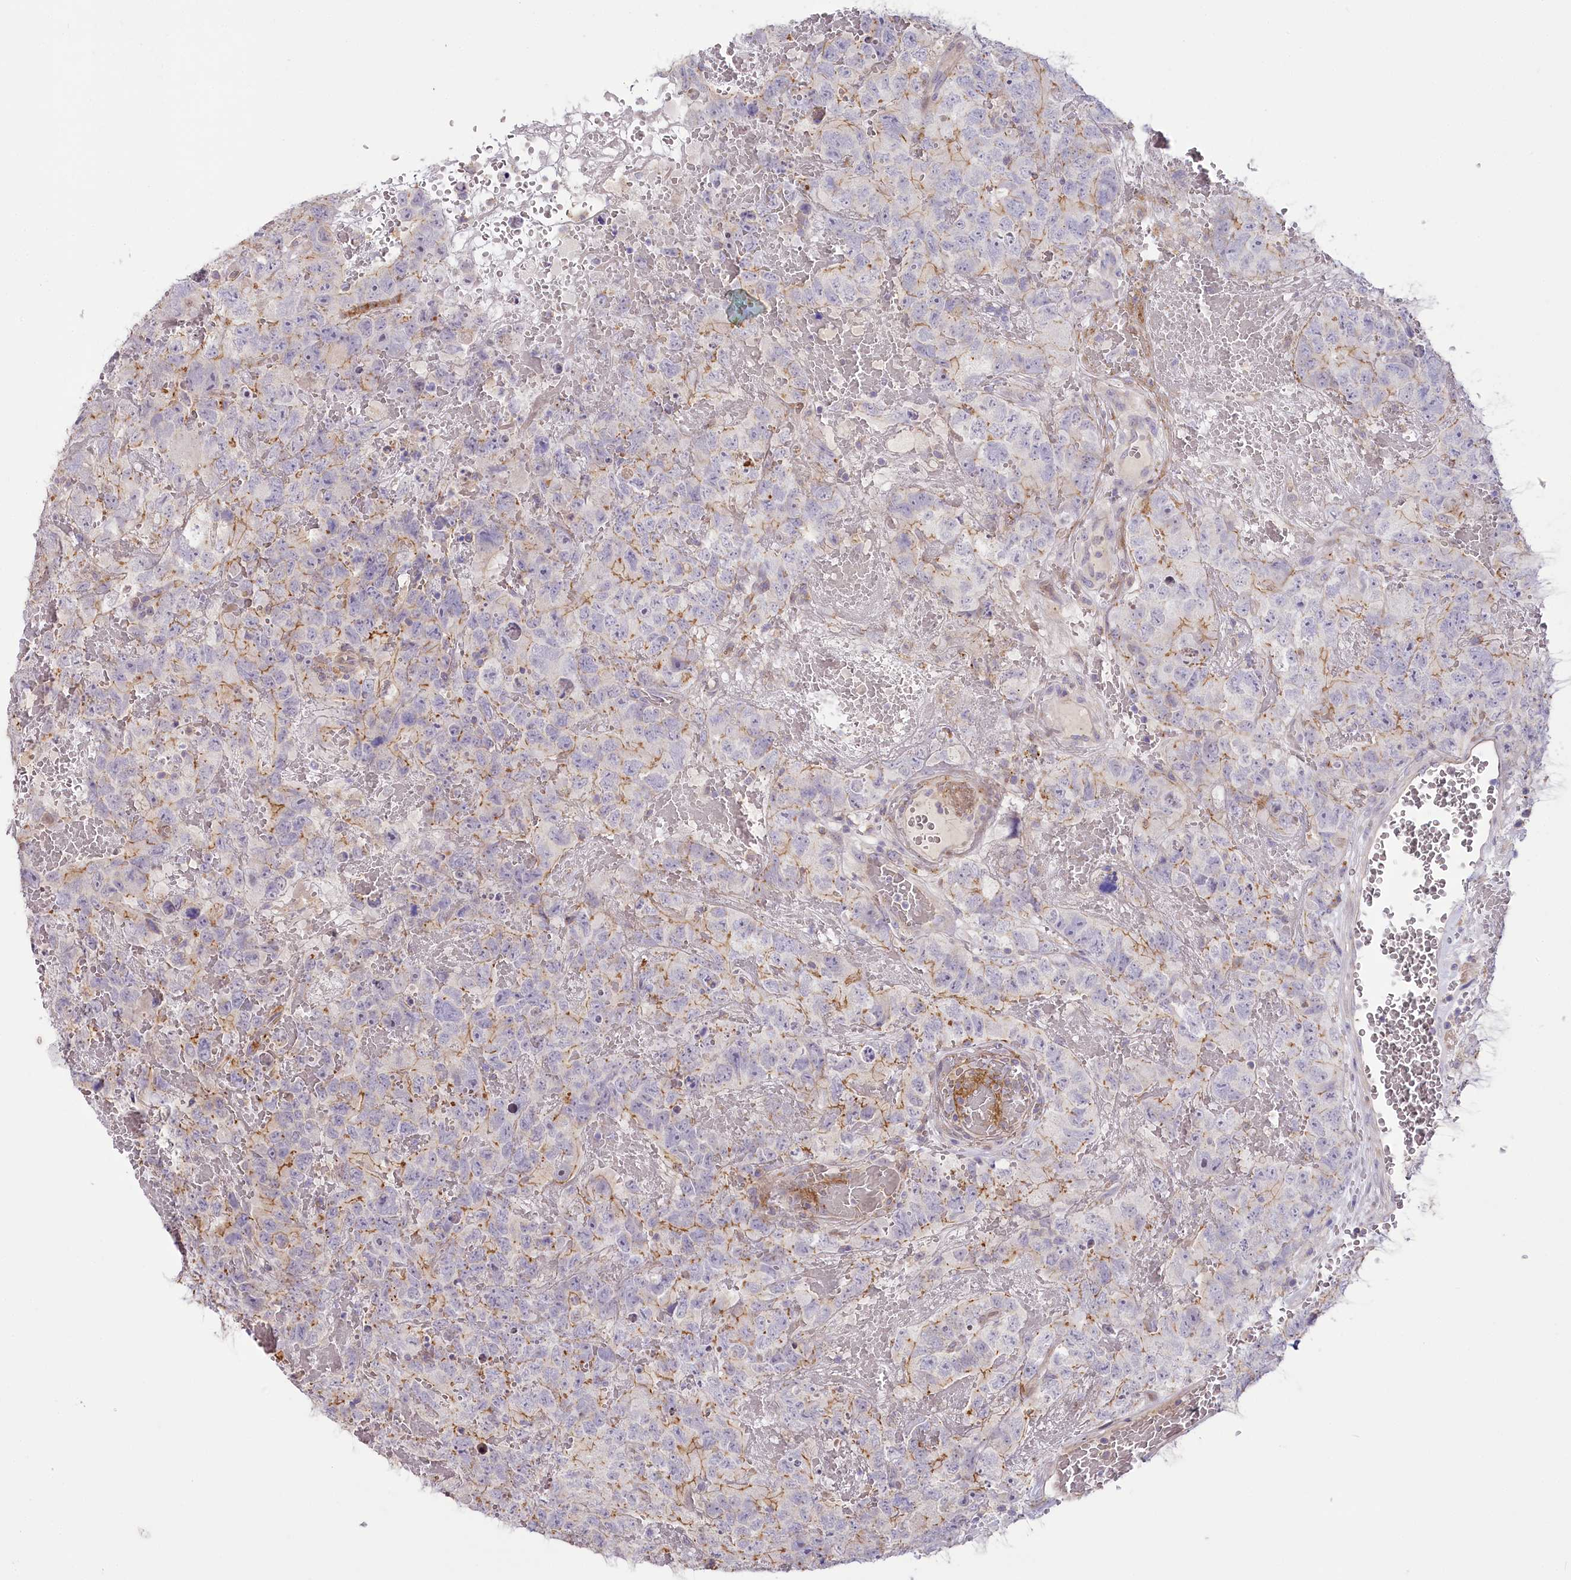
{"staining": {"intensity": "moderate", "quantity": "<25%", "location": "cytoplasmic/membranous"}, "tissue": "testis cancer", "cell_type": "Tumor cells", "image_type": "cancer", "snomed": [{"axis": "morphology", "description": "Carcinoma, Embryonal, NOS"}, {"axis": "topography", "description": "Testis"}], "caption": "Immunohistochemistry micrograph of neoplastic tissue: human testis embryonal carcinoma stained using immunohistochemistry displays low levels of moderate protein expression localized specifically in the cytoplasmic/membranous of tumor cells, appearing as a cytoplasmic/membranous brown color.", "gene": "SLC6A11", "patient": {"sex": "male", "age": 45}}